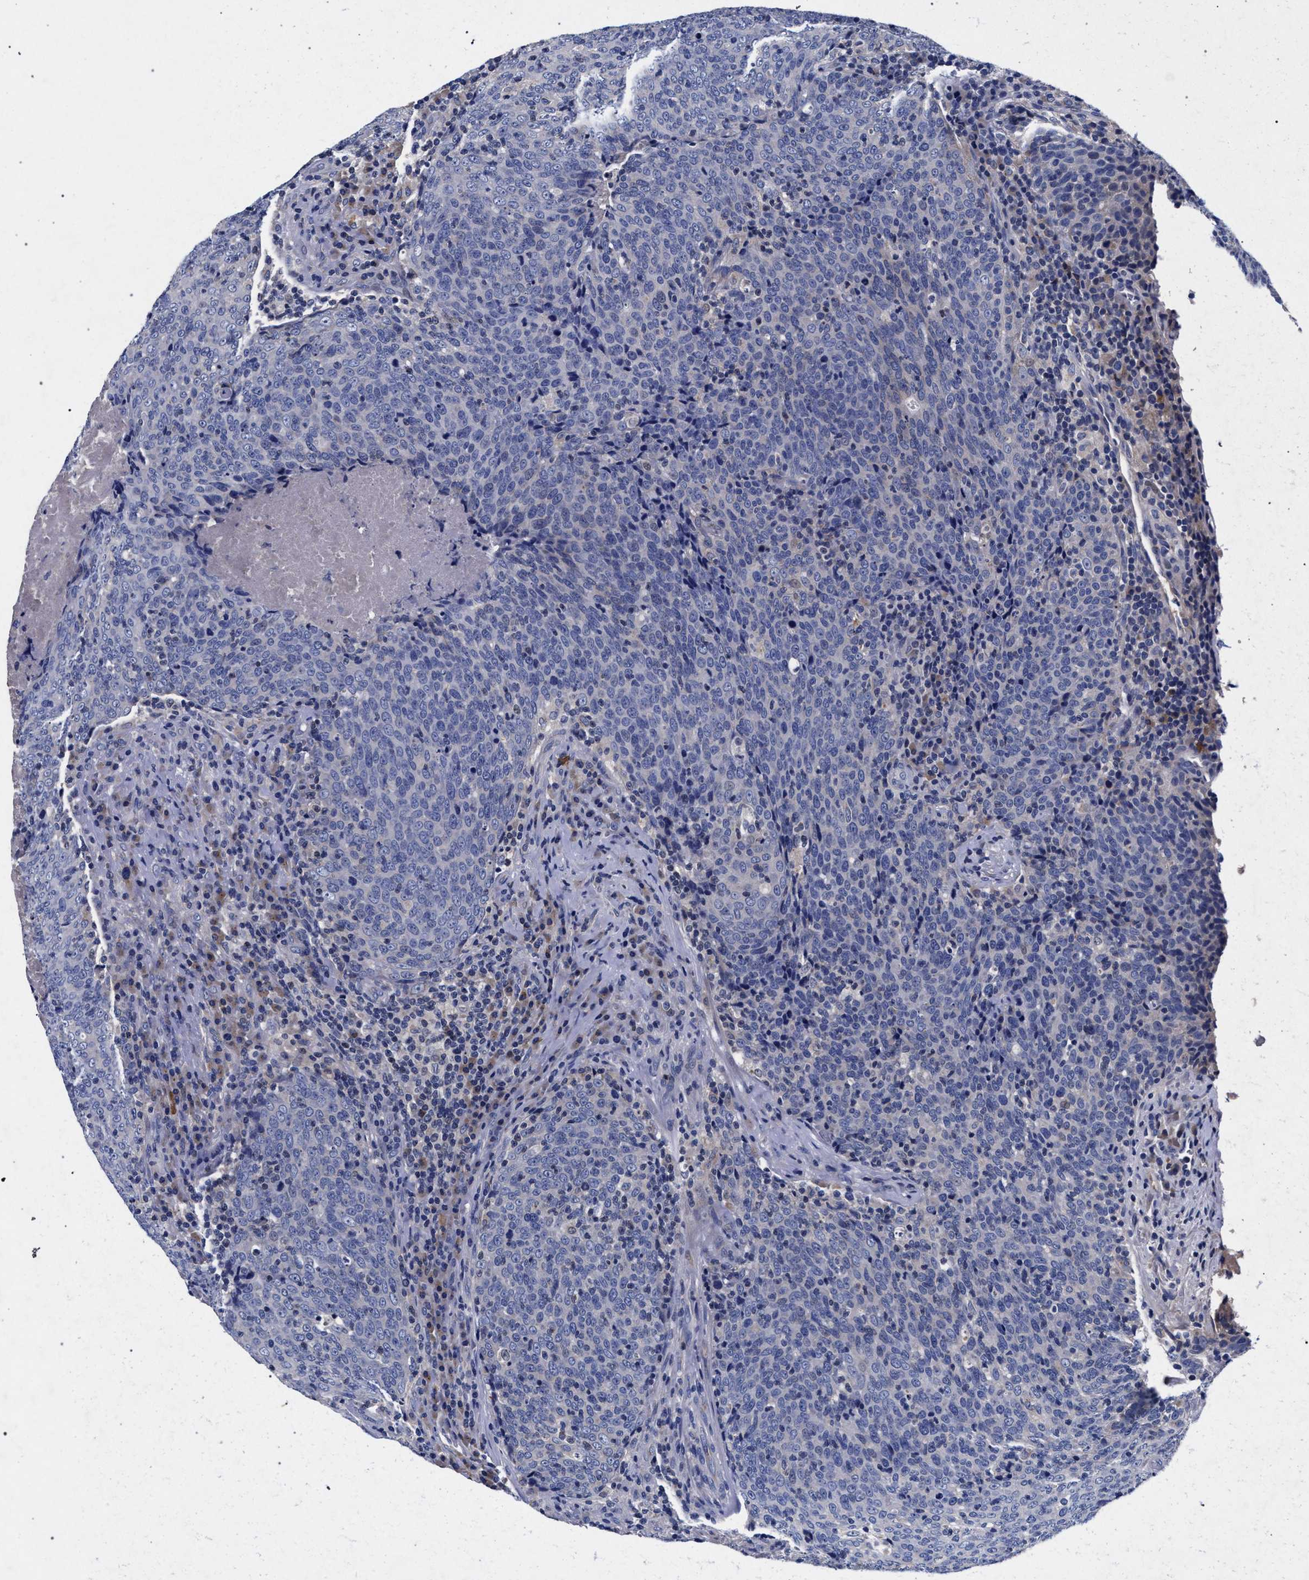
{"staining": {"intensity": "negative", "quantity": "none", "location": "none"}, "tissue": "head and neck cancer", "cell_type": "Tumor cells", "image_type": "cancer", "snomed": [{"axis": "morphology", "description": "Squamous cell carcinoma, NOS"}, {"axis": "morphology", "description": "Squamous cell carcinoma, metastatic, NOS"}, {"axis": "topography", "description": "Lymph node"}, {"axis": "topography", "description": "Head-Neck"}], "caption": "Image shows no protein expression in tumor cells of metastatic squamous cell carcinoma (head and neck) tissue. (DAB (3,3'-diaminobenzidine) immunohistochemistry (IHC) with hematoxylin counter stain).", "gene": "HSD17B14", "patient": {"sex": "male", "age": 62}}